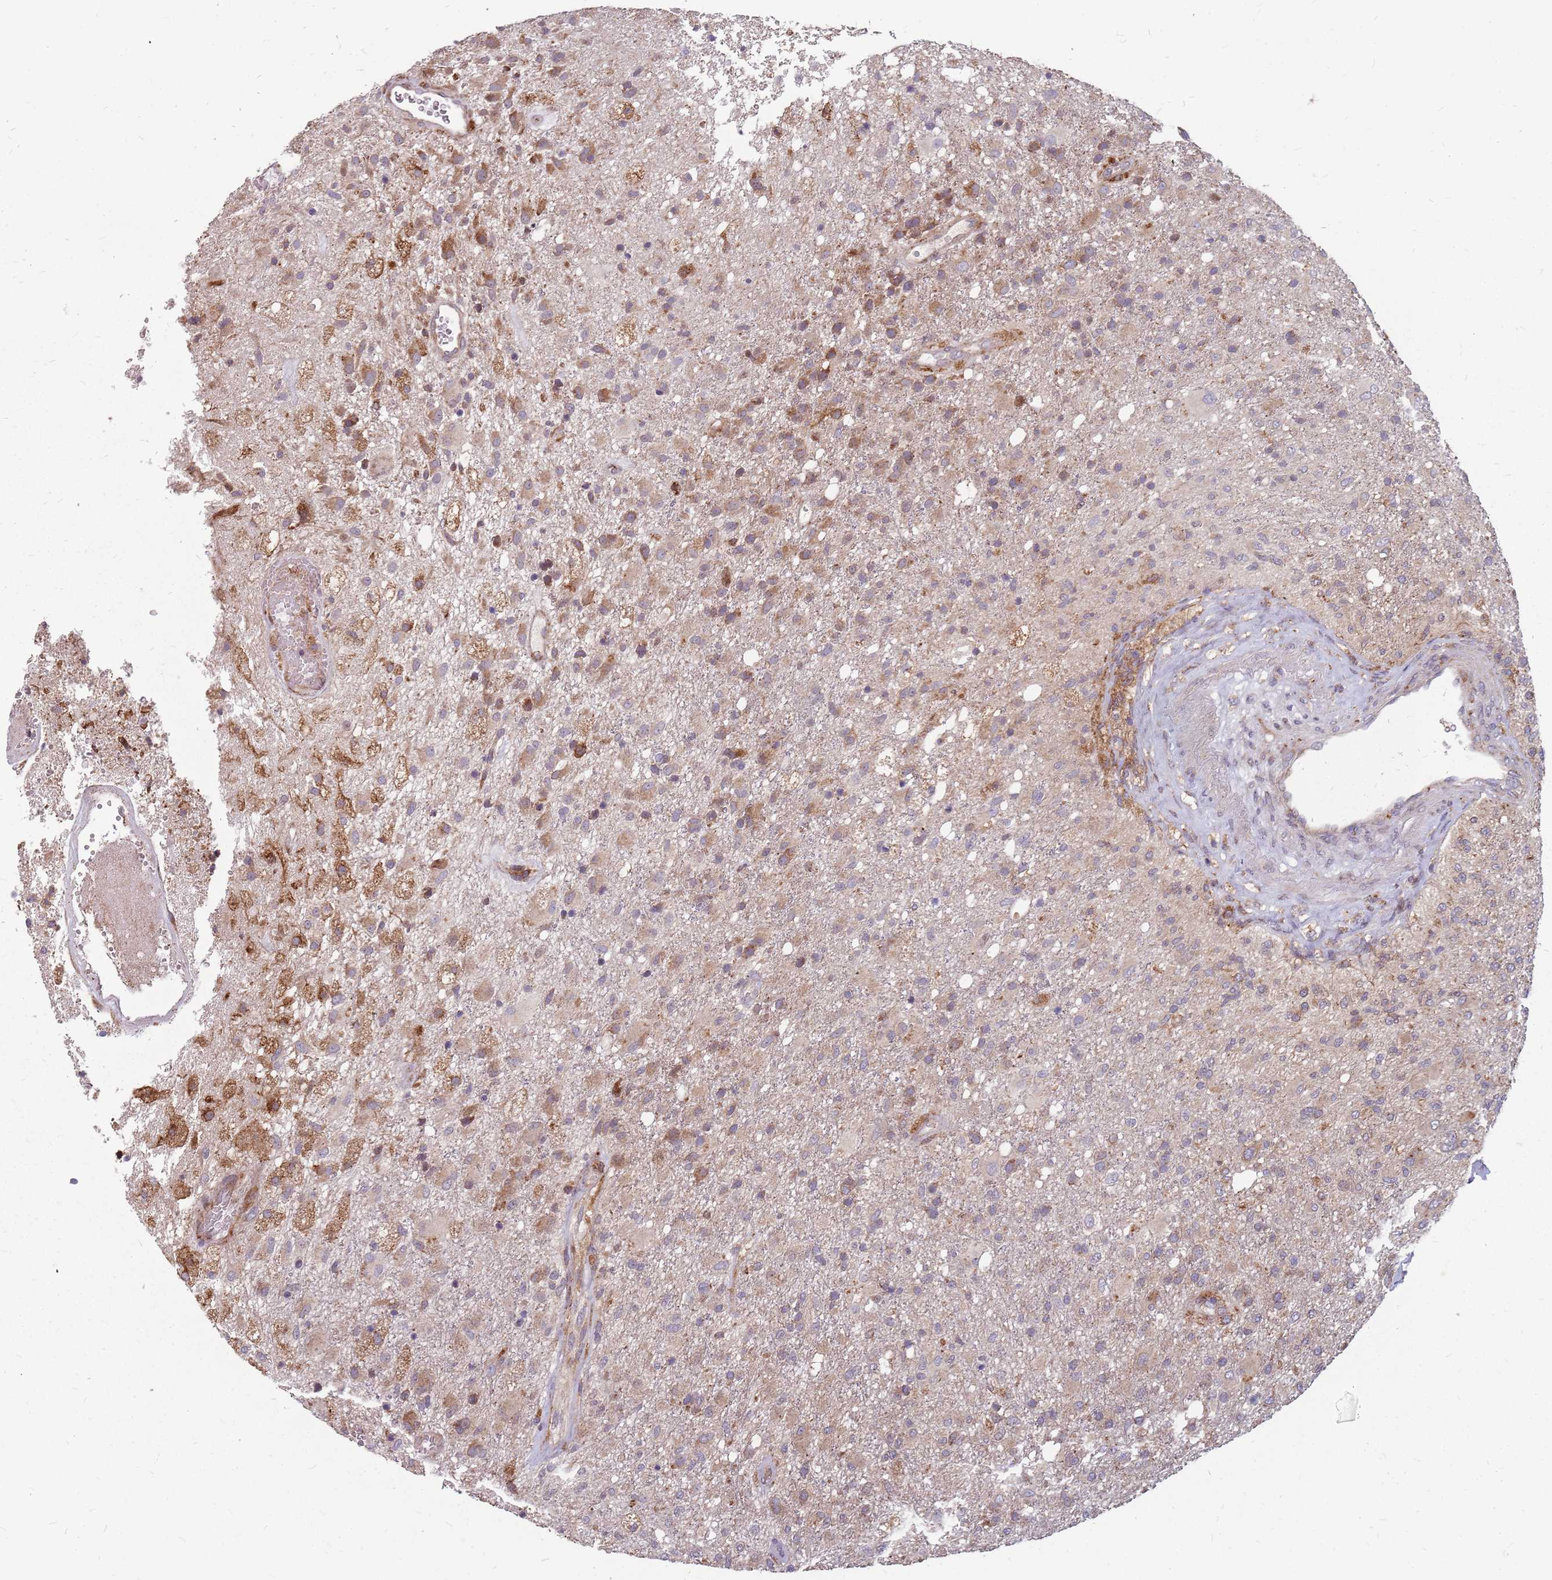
{"staining": {"intensity": "moderate", "quantity": "25%-75%", "location": "cytoplasmic/membranous"}, "tissue": "glioma", "cell_type": "Tumor cells", "image_type": "cancer", "snomed": [{"axis": "morphology", "description": "Glioma, malignant, High grade"}, {"axis": "topography", "description": "Brain"}], "caption": "IHC histopathology image of glioma stained for a protein (brown), which demonstrates medium levels of moderate cytoplasmic/membranous staining in approximately 25%-75% of tumor cells.", "gene": "NME4", "patient": {"sex": "female", "age": 74}}